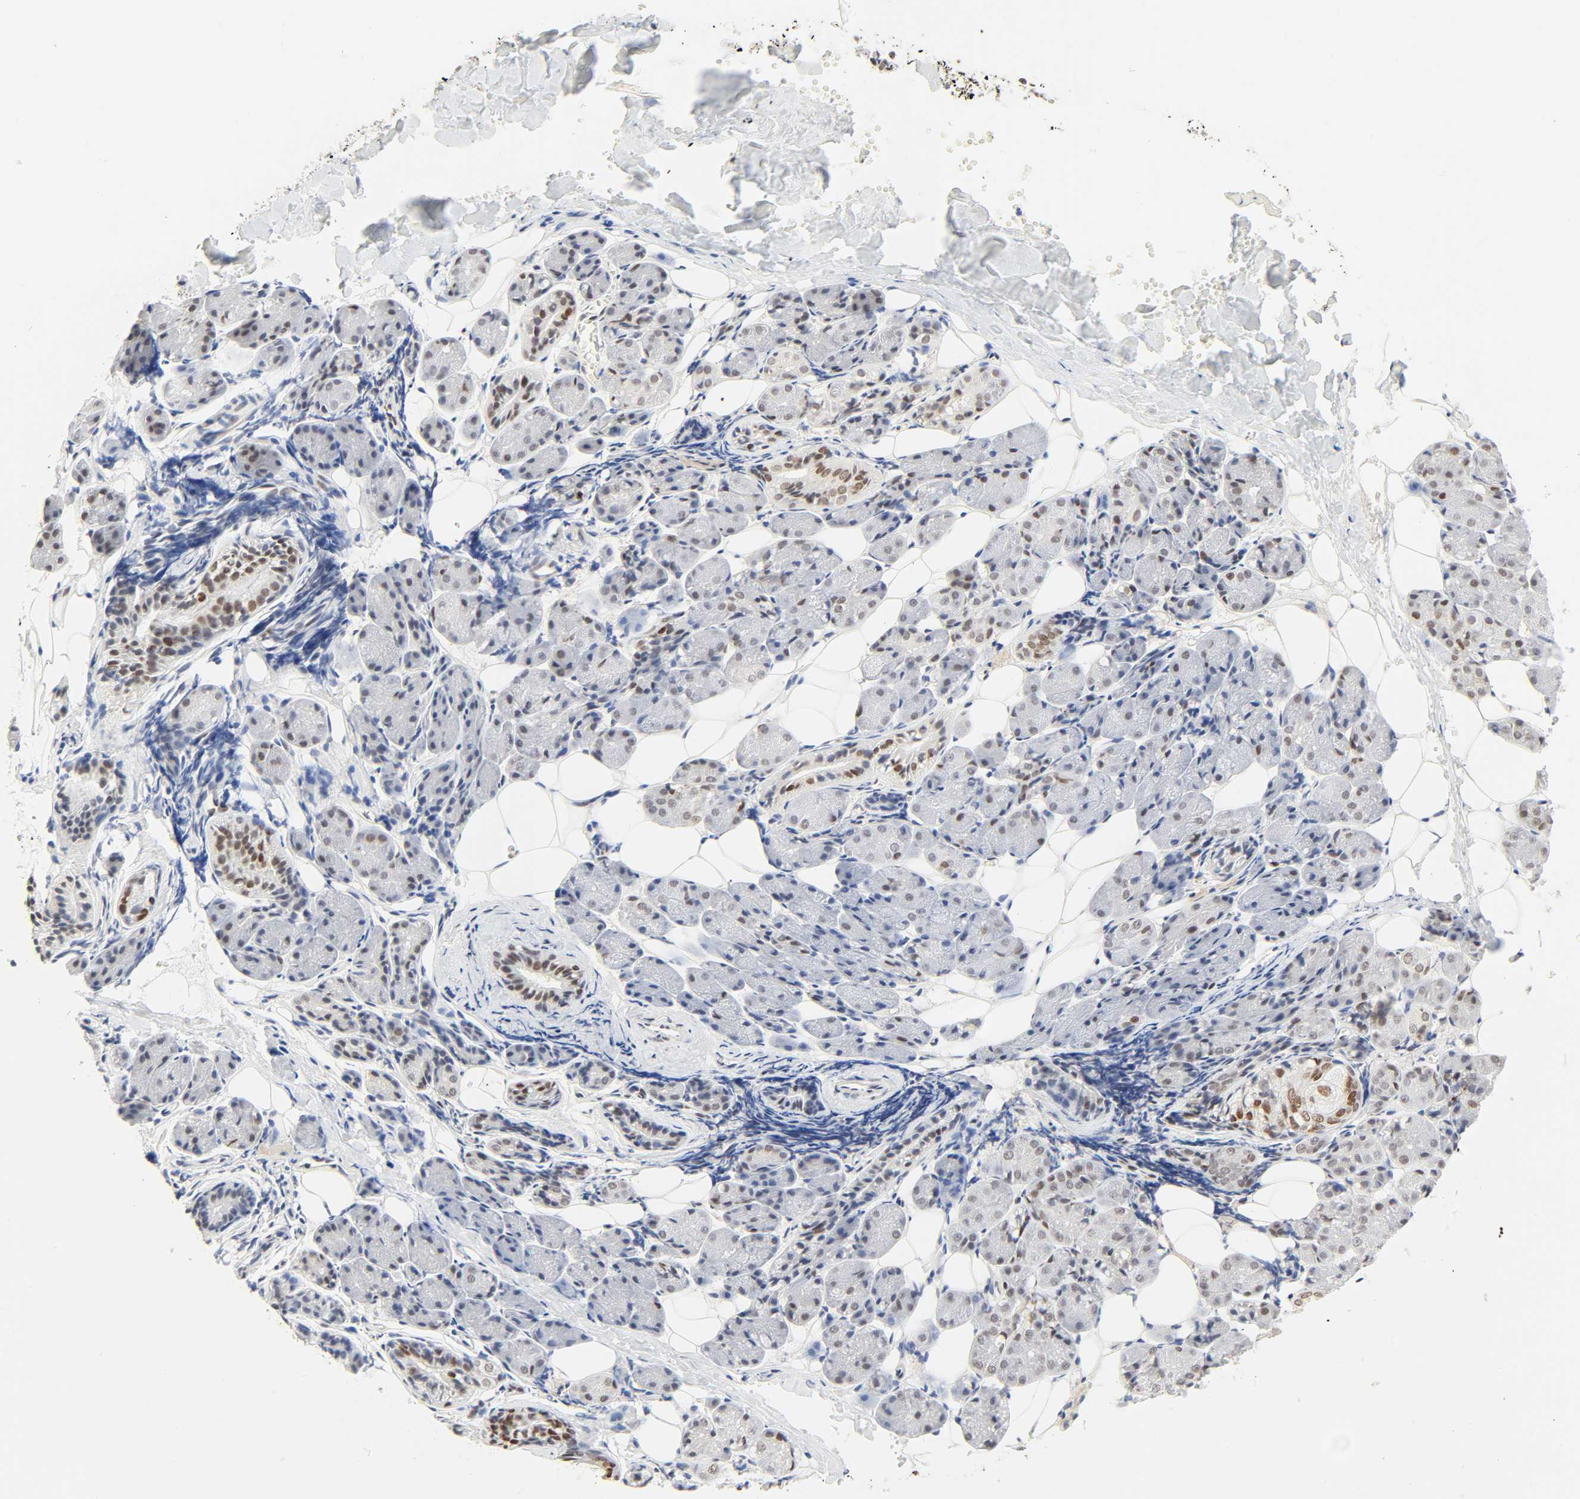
{"staining": {"intensity": "moderate", "quantity": "25%-75%", "location": "nuclear"}, "tissue": "salivary gland", "cell_type": "Glandular cells", "image_type": "normal", "snomed": [{"axis": "morphology", "description": "Normal tissue, NOS"}, {"axis": "morphology", "description": "Adenoma, NOS"}, {"axis": "topography", "description": "Salivary gland"}], "caption": "A photomicrograph of salivary gland stained for a protein shows moderate nuclear brown staining in glandular cells.", "gene": "DAZAP1", "patient": {"sex": "female", "age": 32}}